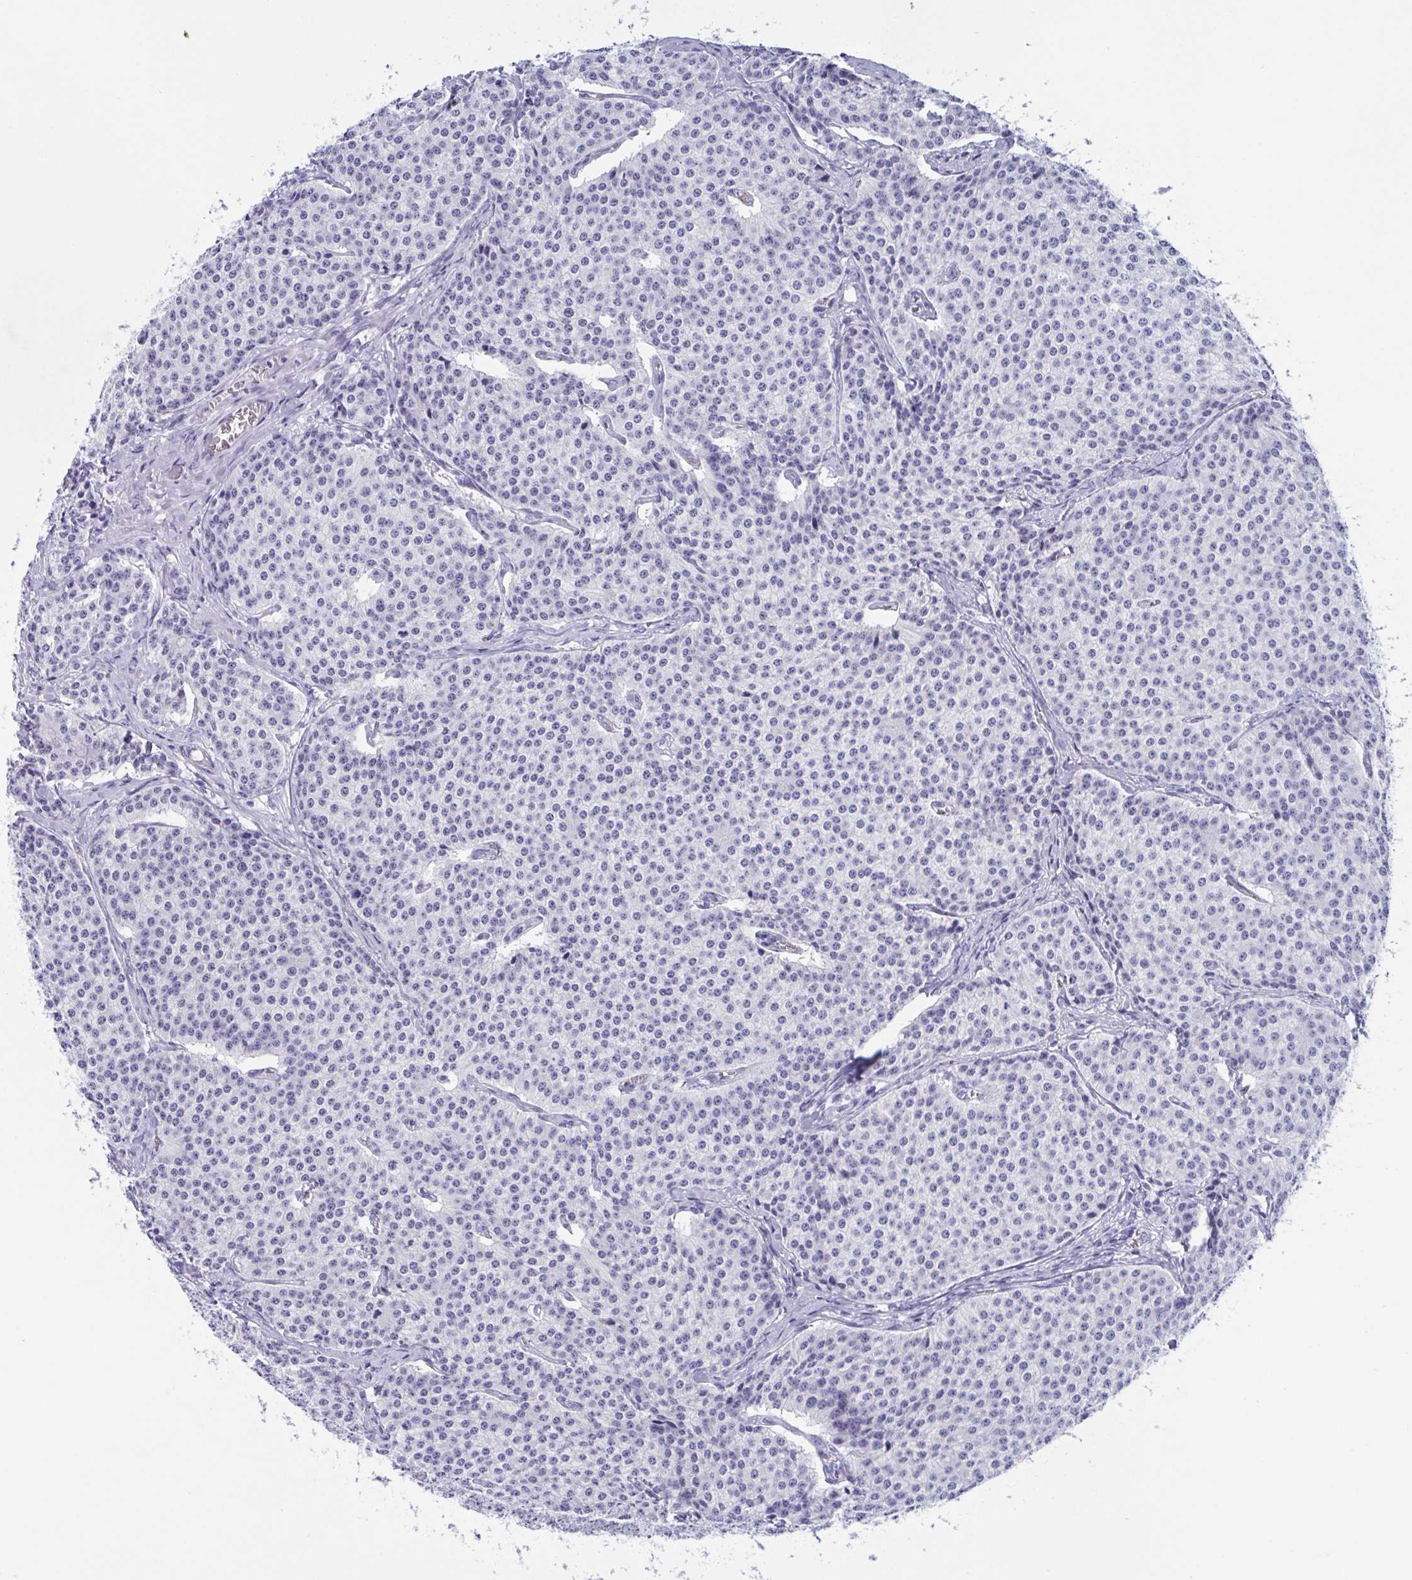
{"staining": {"intensity": "negative", "quantity": "none", "location": "none"}, "tissue": "carcinoid", "cell_type": "Tumor cells", "image_type": "cancer", "snomed": [{"axis": "morphology", "description": "Carcinoid, malignant, NOS"}, {"axis": "topography", "description": "Small intestine"}], "caption": "A histopathology image of carcinoid (malignant) stained for a protein demonstrates no brown staining in tumor cells. The staining was performed using DAB (3,3'-diaminobenzidine) to visualize the protein expression in brown, while the nuclei were stained in blue with hematoxylin (Magnification: 20x).", "gene": "ZNF850", "patient": {"sex": "female", "age": 64}}